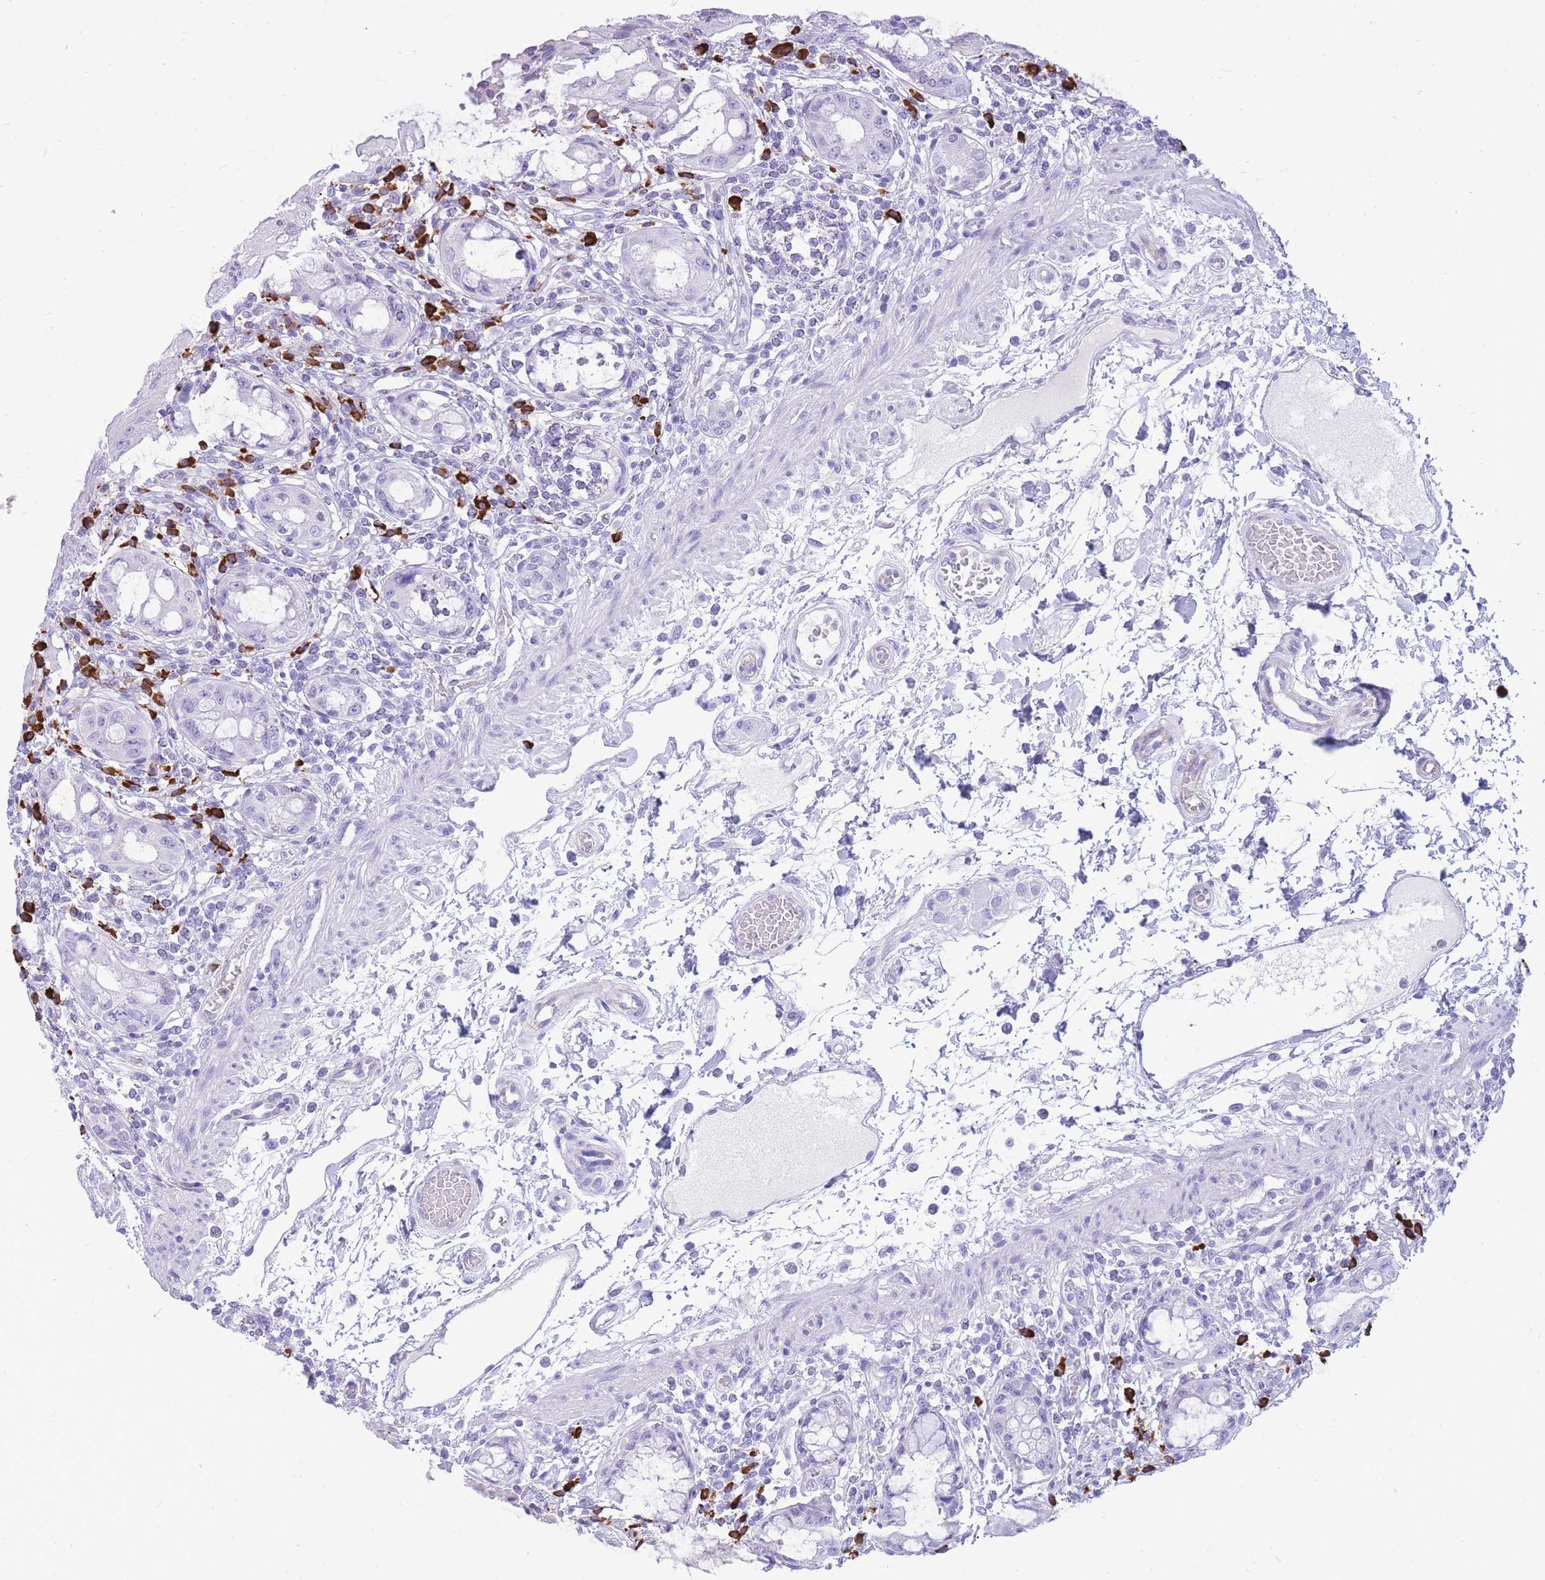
{"staining": {"intensity": "negative", "quantity": "none", "location": "none"}, "tissue": "rectum", "cell_type": "Glandular cells", "image_type": "normal", "snomed": [{"axis": "morphology", "description": "Normal tissue, NOS"}, {"axis": "topography", "description": "Rectum"}], "caption": "Immunohistochemistry histopathology image of unremarkable rectum: rectum stained with DAB (3,3'-diaminobenzidine) exhibits no significant protein staining in glandular cells. Nuclei are stained in blue.", "gene": "ZFP62", "patient": {"sex": "female", "age": 57}}